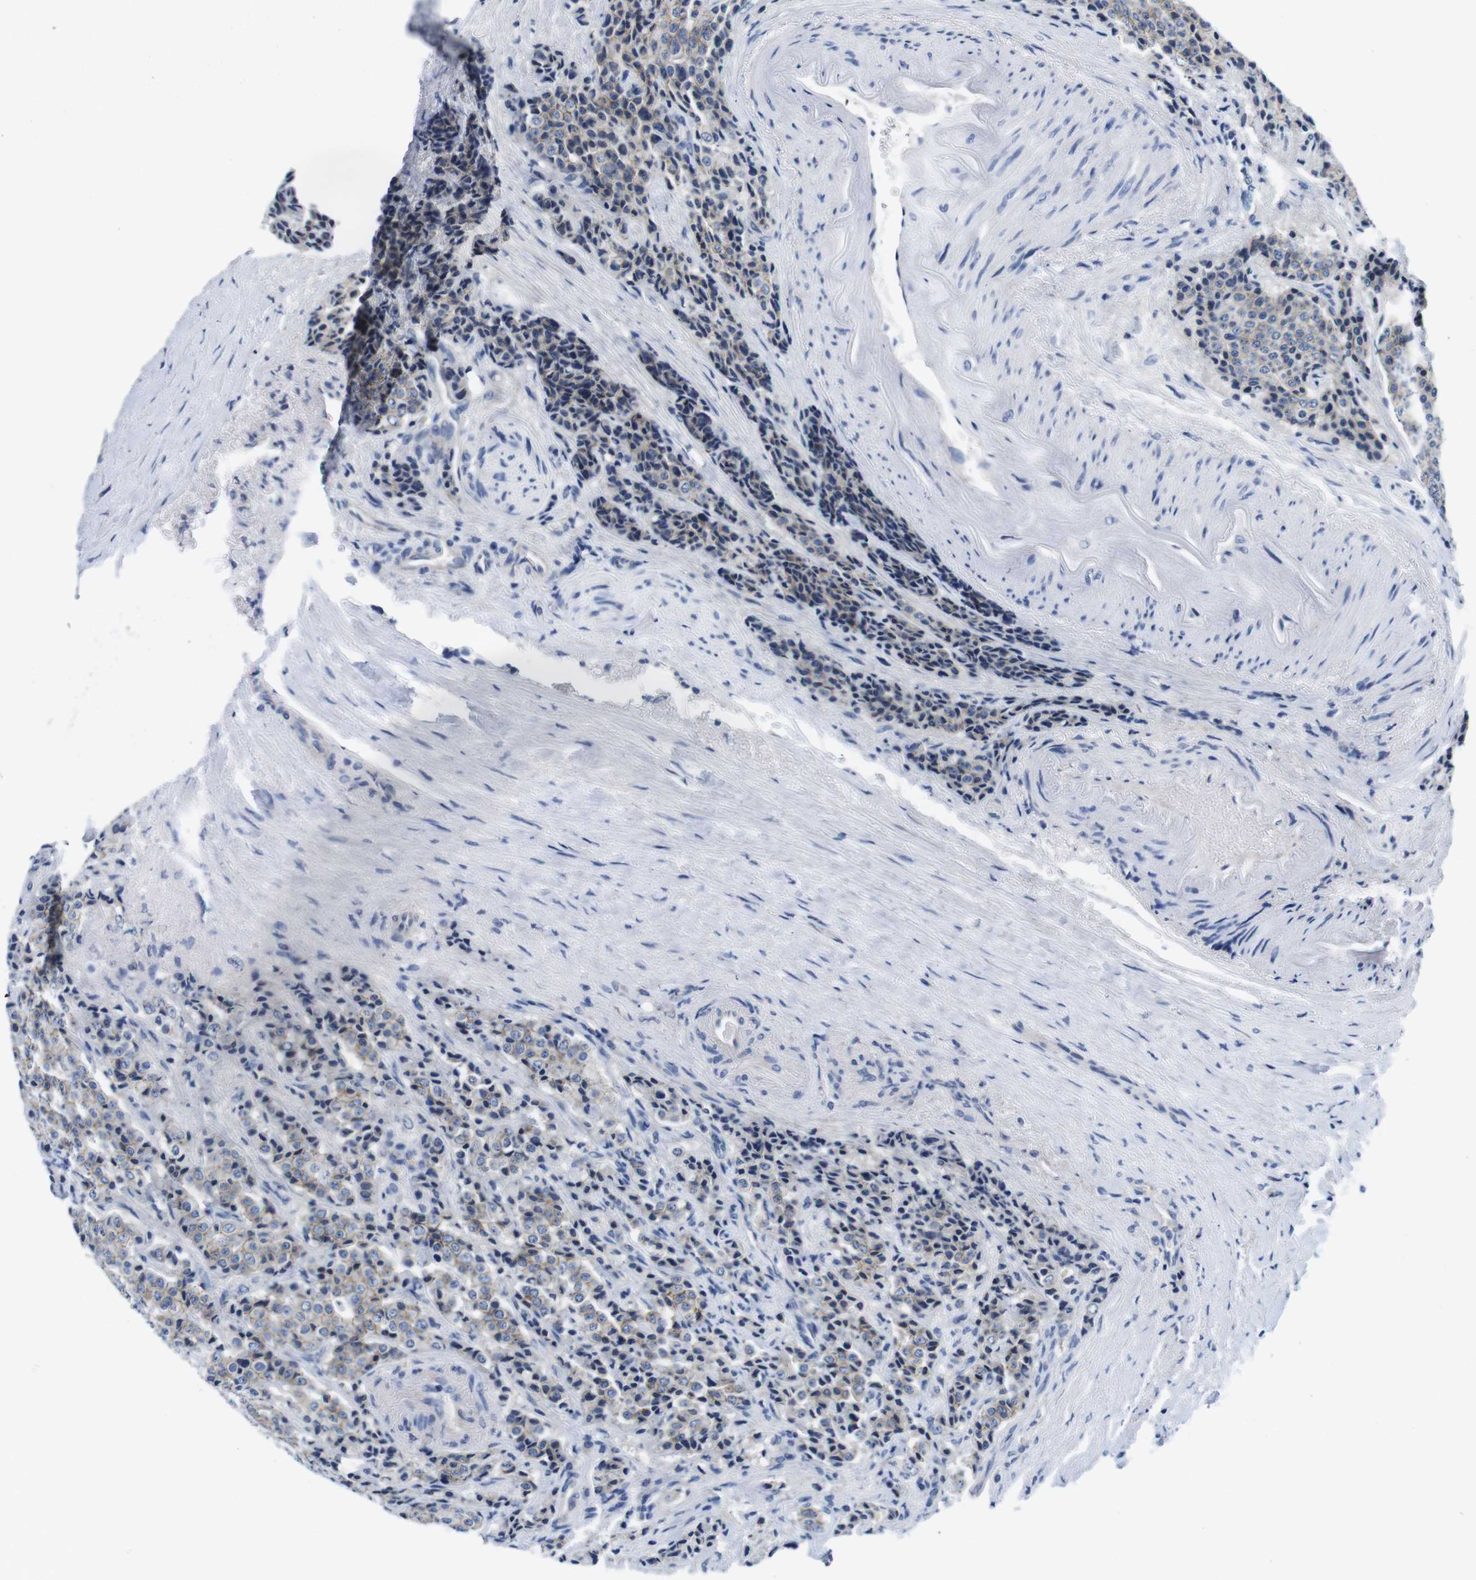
{"staining": {"intensity": "weak", "quantity": "25%-75%", "location": "cytoplasmic/membranous"}, "tissue": "carcinoid", "cell_type": "Tumor cells", "image_type": "cancer", "snomed": [{"axis": "morphology", "description": "Carcinoid, malignant, NOS"}, {"axis": "topography", "description": "Colon"}], "caption": "A low amount of weak cytoplasmic/membranous expression is seen in approximately 25%-75% of tumor cells in carcinoid tissue. (DAB (3,3'-diaminobenzidine) = brown stain, brightfield microscopy at high magnification).", "gene": "SCRIB", "patient": {"sex": "female", "age": 61}}